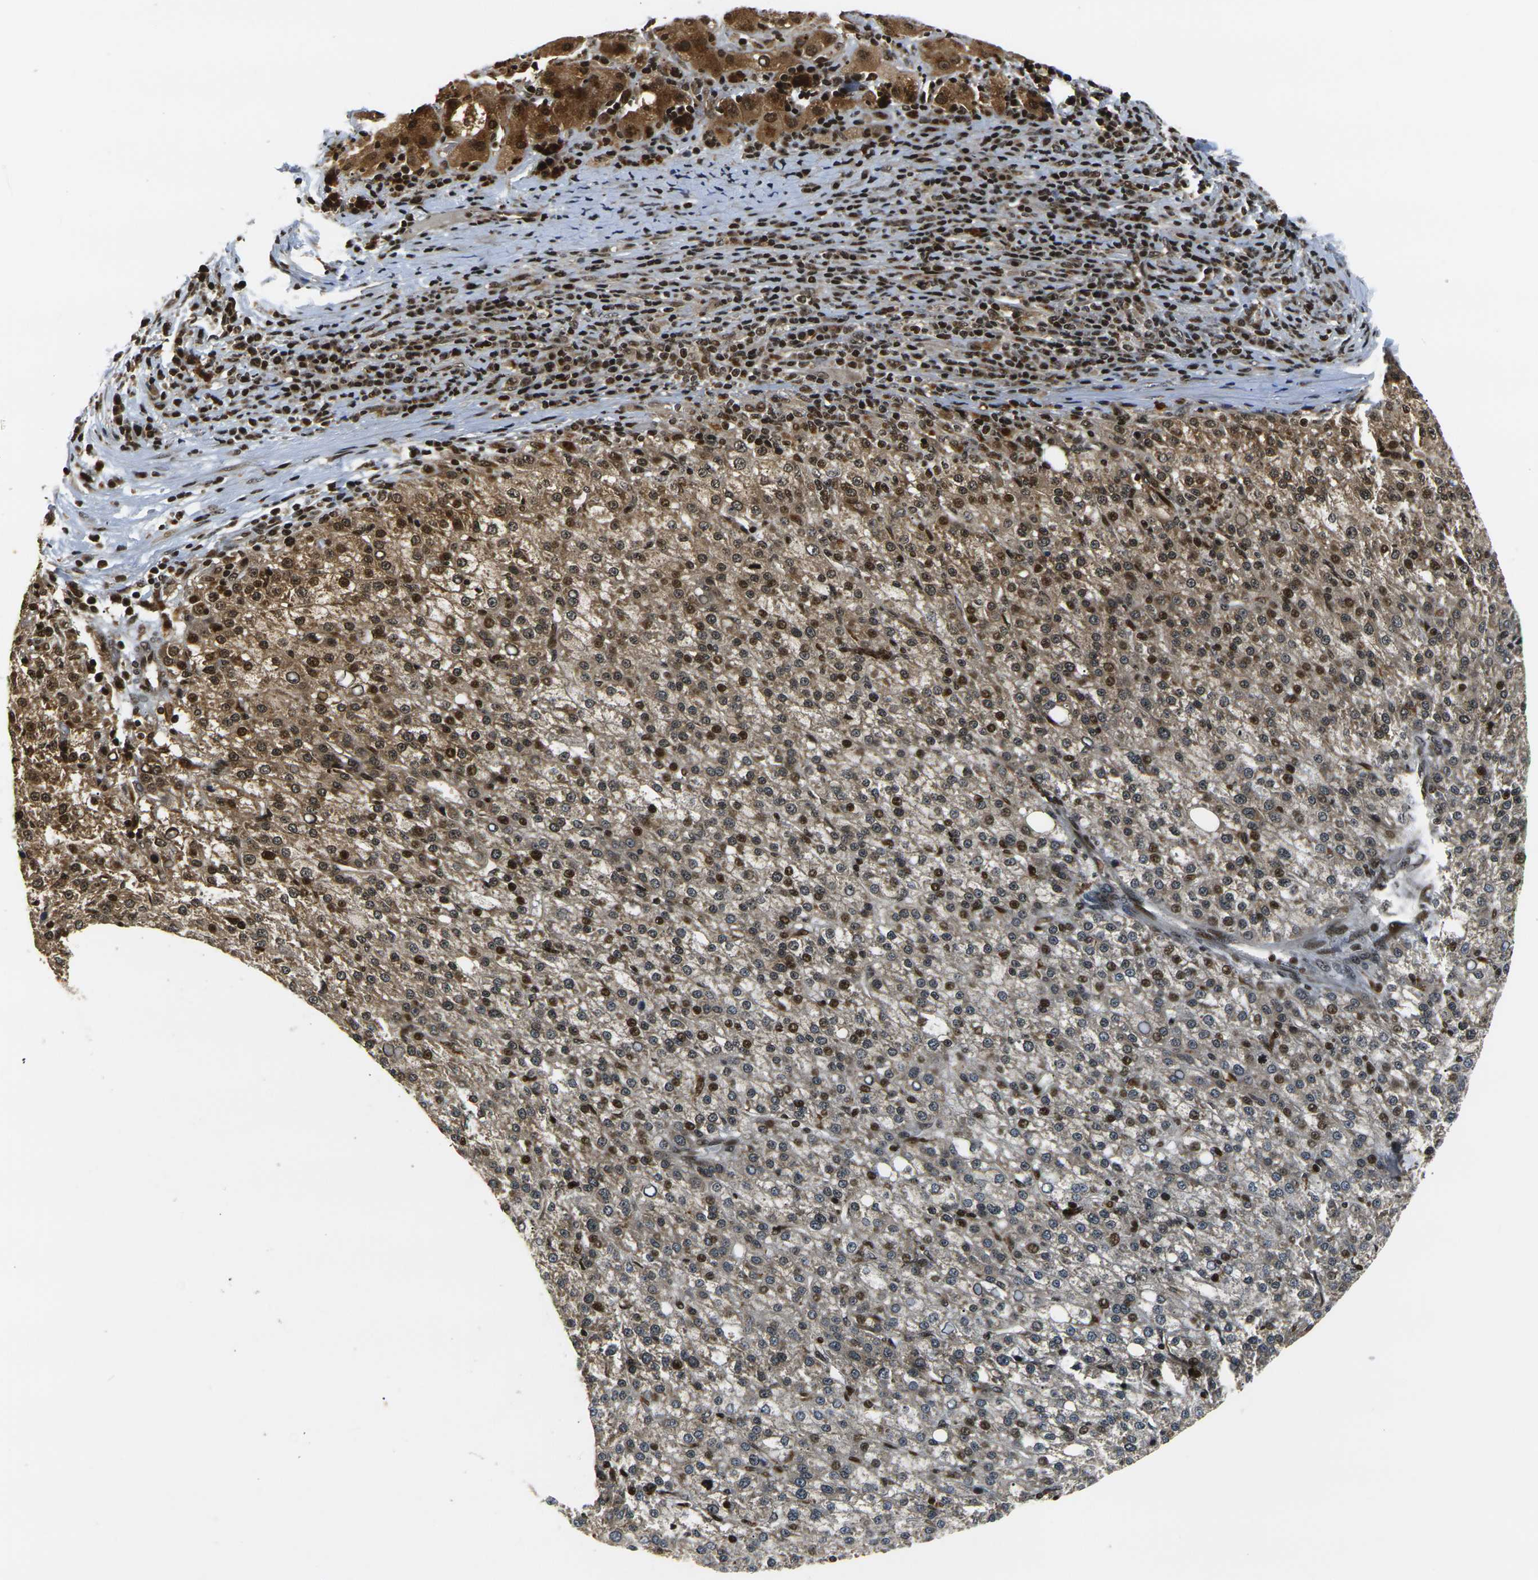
{"staining": {"intensity": "strong", "quantity": "25%-75%", "location": "cytoplasmic/membranous,nuclear"}, "tissue": "liver cancer", "cell_type": "Tumor cells", "image_type": "cancer", "snomed": [{"axis": "morphology", "description": "Carcinoma, Hepatocellular, NOS"}, {"axis": "topography", "description": "Liver"}], "caption": "Brown immunohistochemical staining in liver cancer (hepatocellular carcinoma) exhibits strong cytoplasmic/membranous and nuclear positivity in approximately 25%-75% of tumor cells.", "gene": "ACTL6A", "patient": {"sex": "female", "age": 58}}